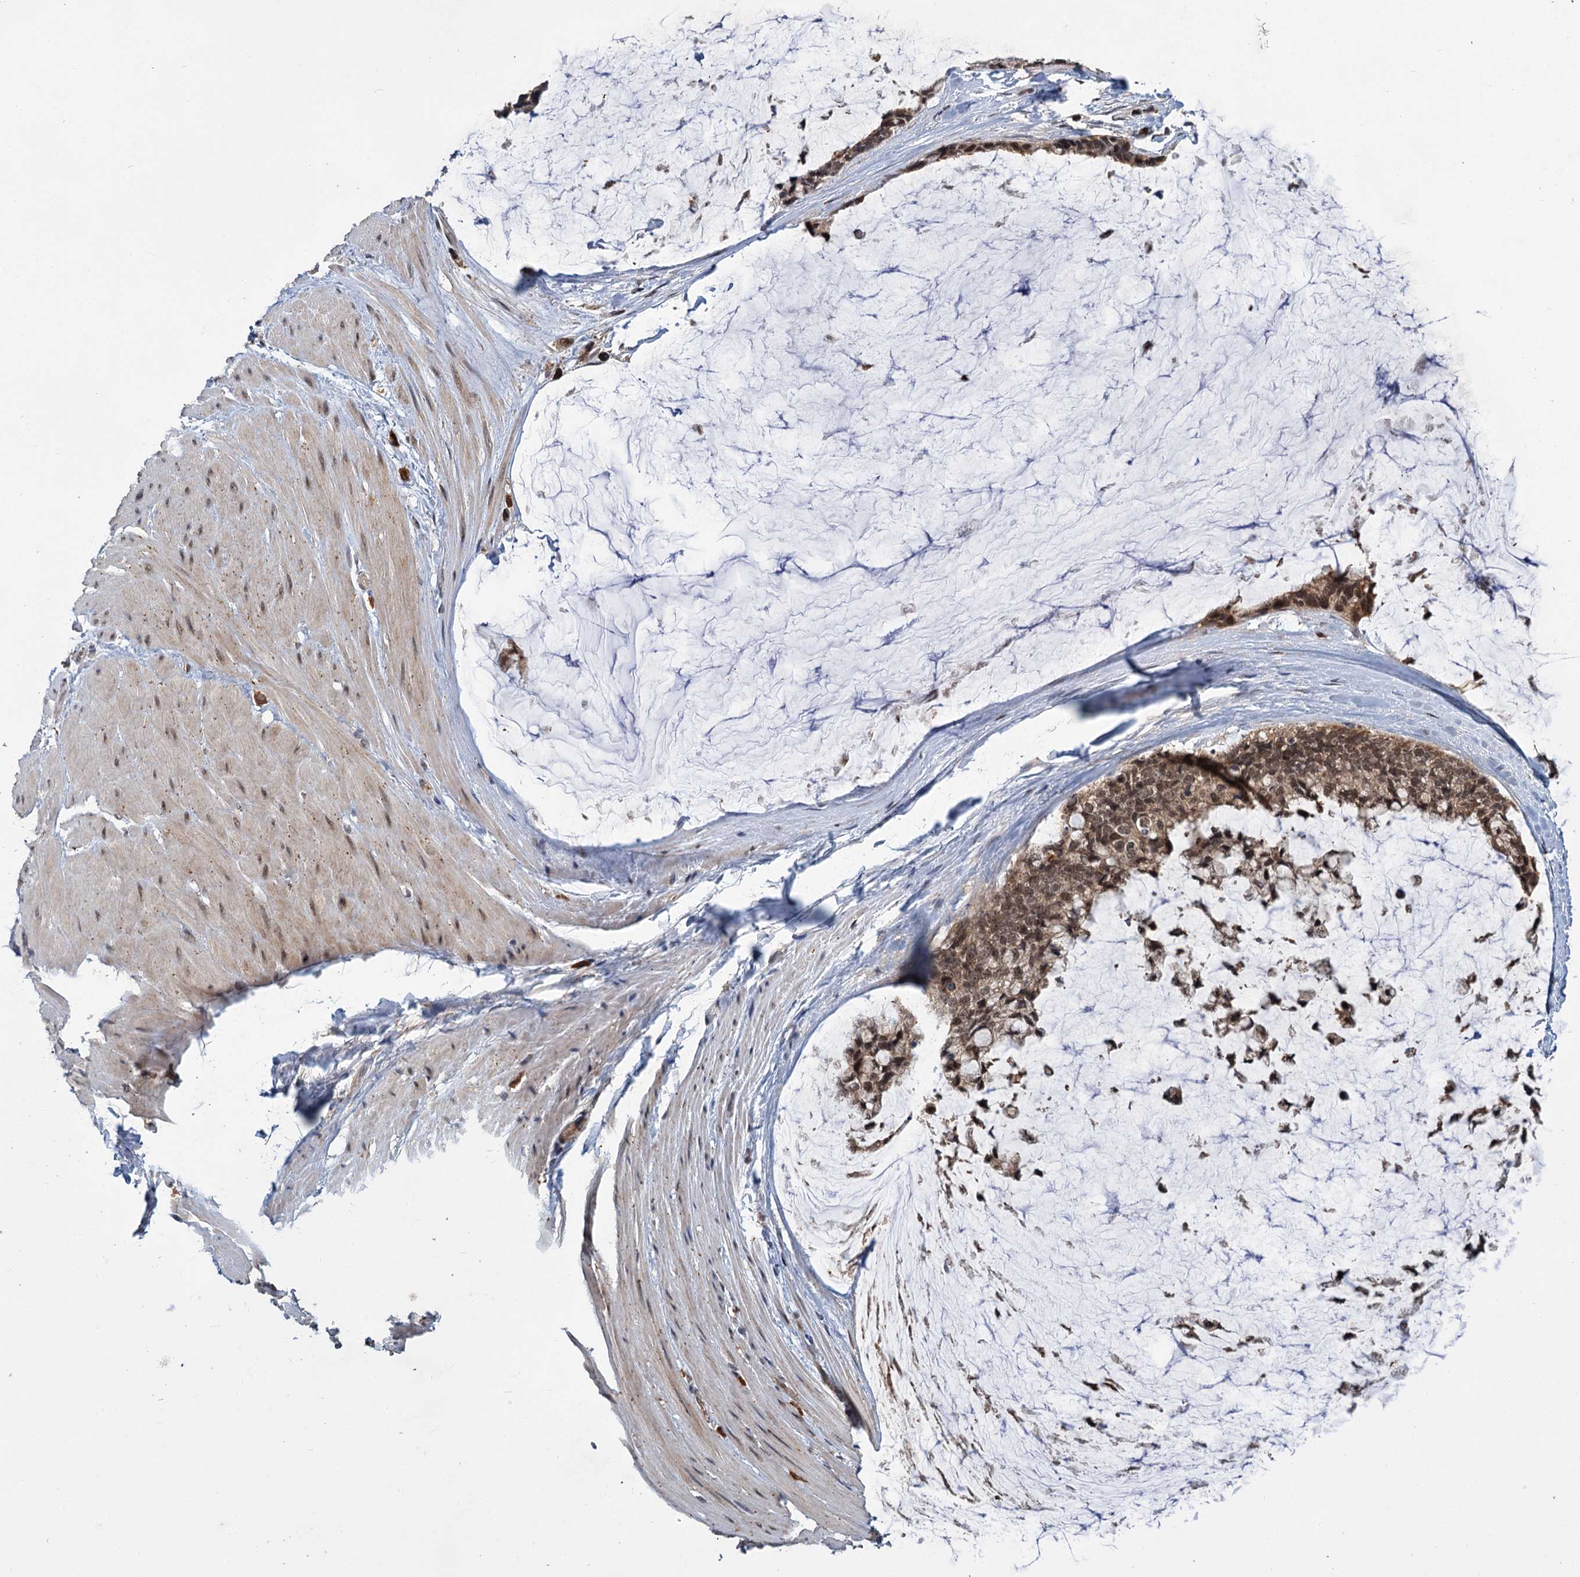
{"staining": {"intensity": "moderate", "quantity": ">75%", "location": "cytoplasmic/membranous,nuclear"}, "tissue": "ovarian cancer", "cell_type": "Tumor cells", "image_type": "cancer", "snomed": [{"axis": "morphology", "description": "Cystadenocarcinoma, mucinous, NOS"}, {"axis": "topography", "description": "Ovary"}], "caption": "Brown immunohistochemical staining in ovarian cancer (mucinous cystadenocarcinoma) reveals moderate cytoplasmic/membranous and nuclear staining in about >75% of tumor cells. (Brightfield microscopy of DAB IHC at high magnification).", "gene": "KANSL2", "patient": {"sex": "female", "age": 39}}